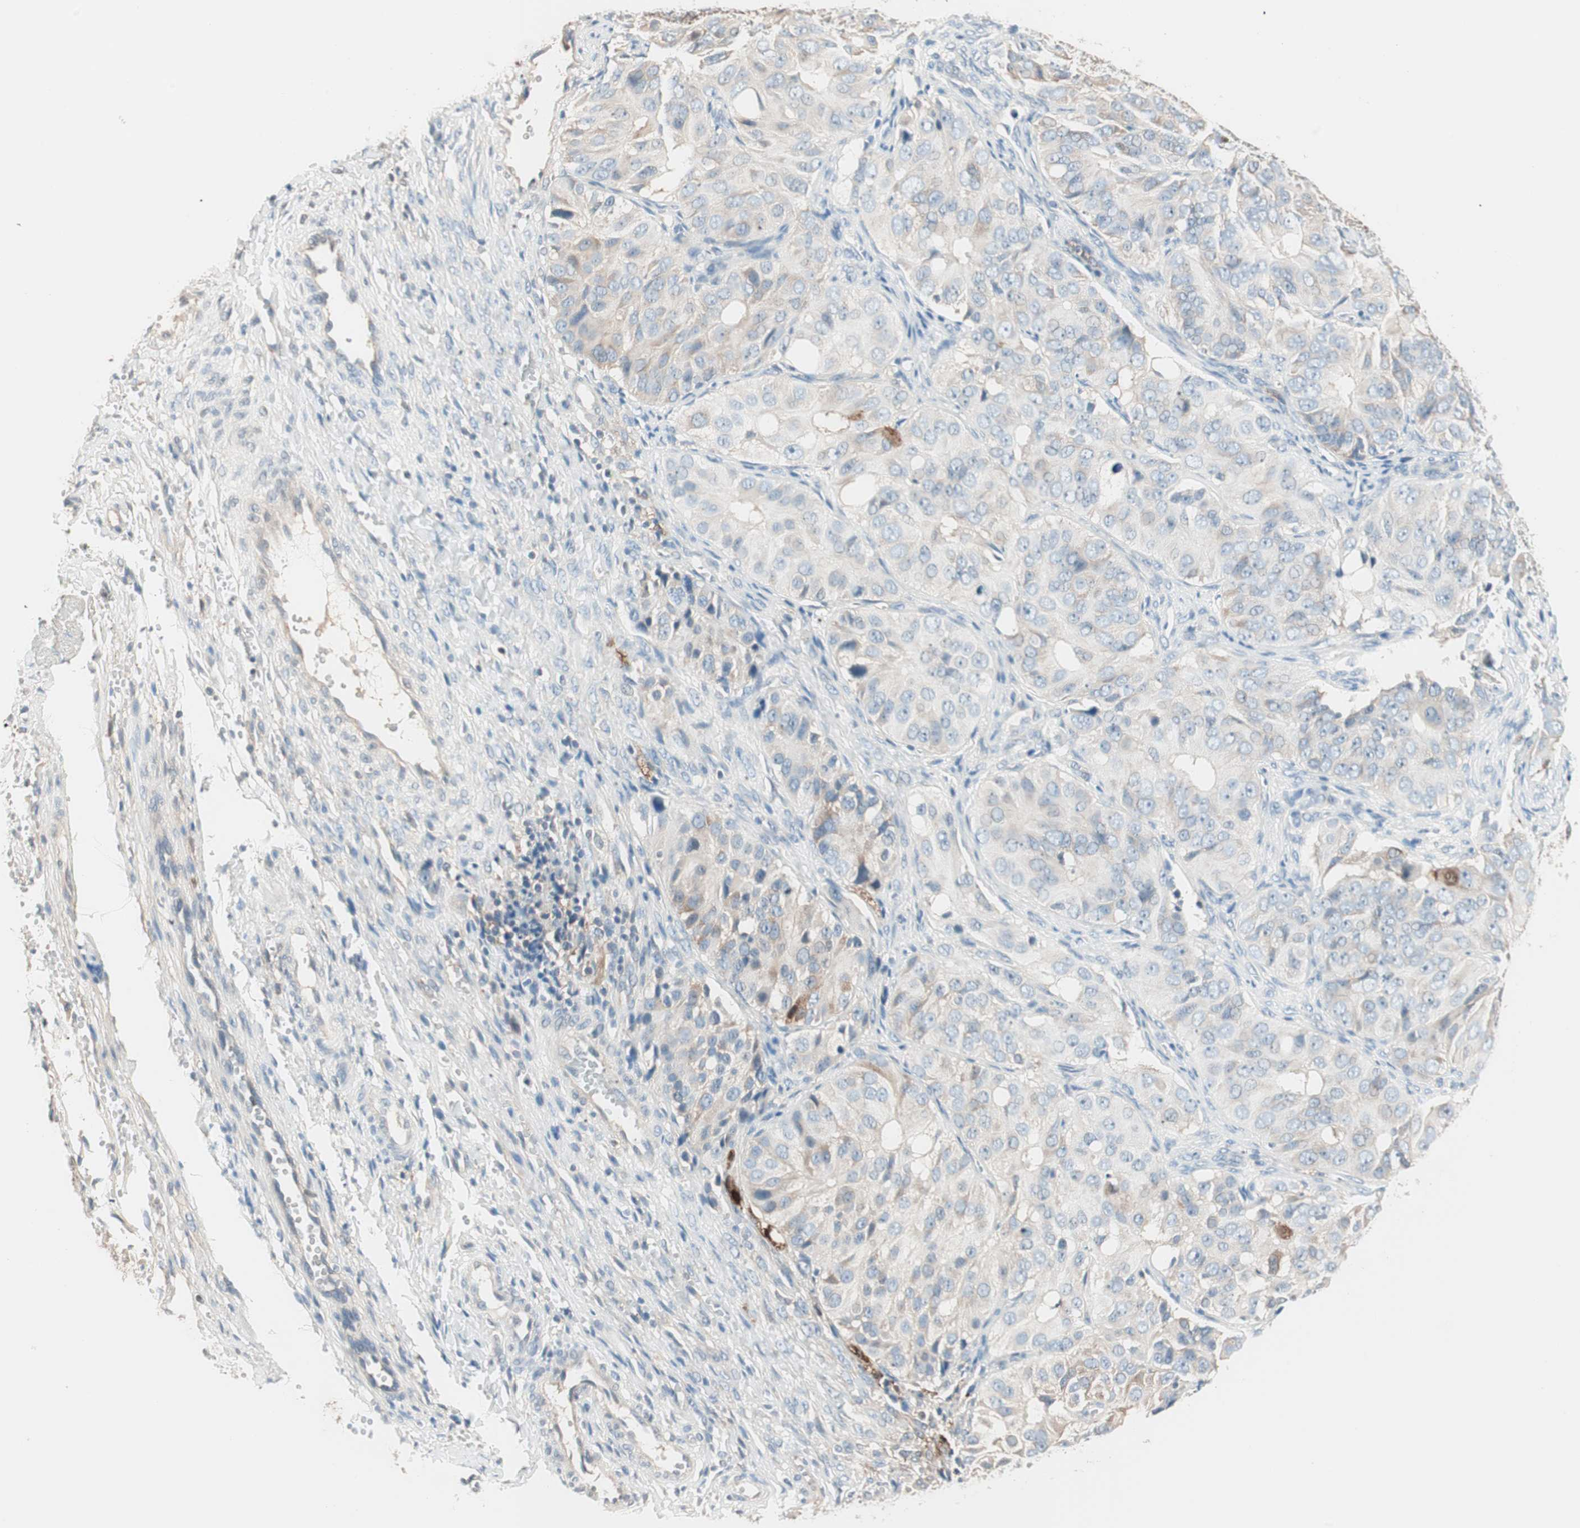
{"staining": {"intensity": "weak", "quantity": "<25%", "location": "cytoplasmic/membranous"}, "tissue": "ovarian cancer", "cell_type": "Tumor cells", "image_type": "cancer", "snomed": [{"axis": "morphology", "description": "Carcinoma, endometroid"}, {"axis": "topography", "description": "Ovary"}], "caption": "Protein analysis of ovarian cancer (endometroid carcinoma) displays no significant expression in tumor cells.", "gene": "RAD54B", "patient": {"sex": "female", "age": 51}}